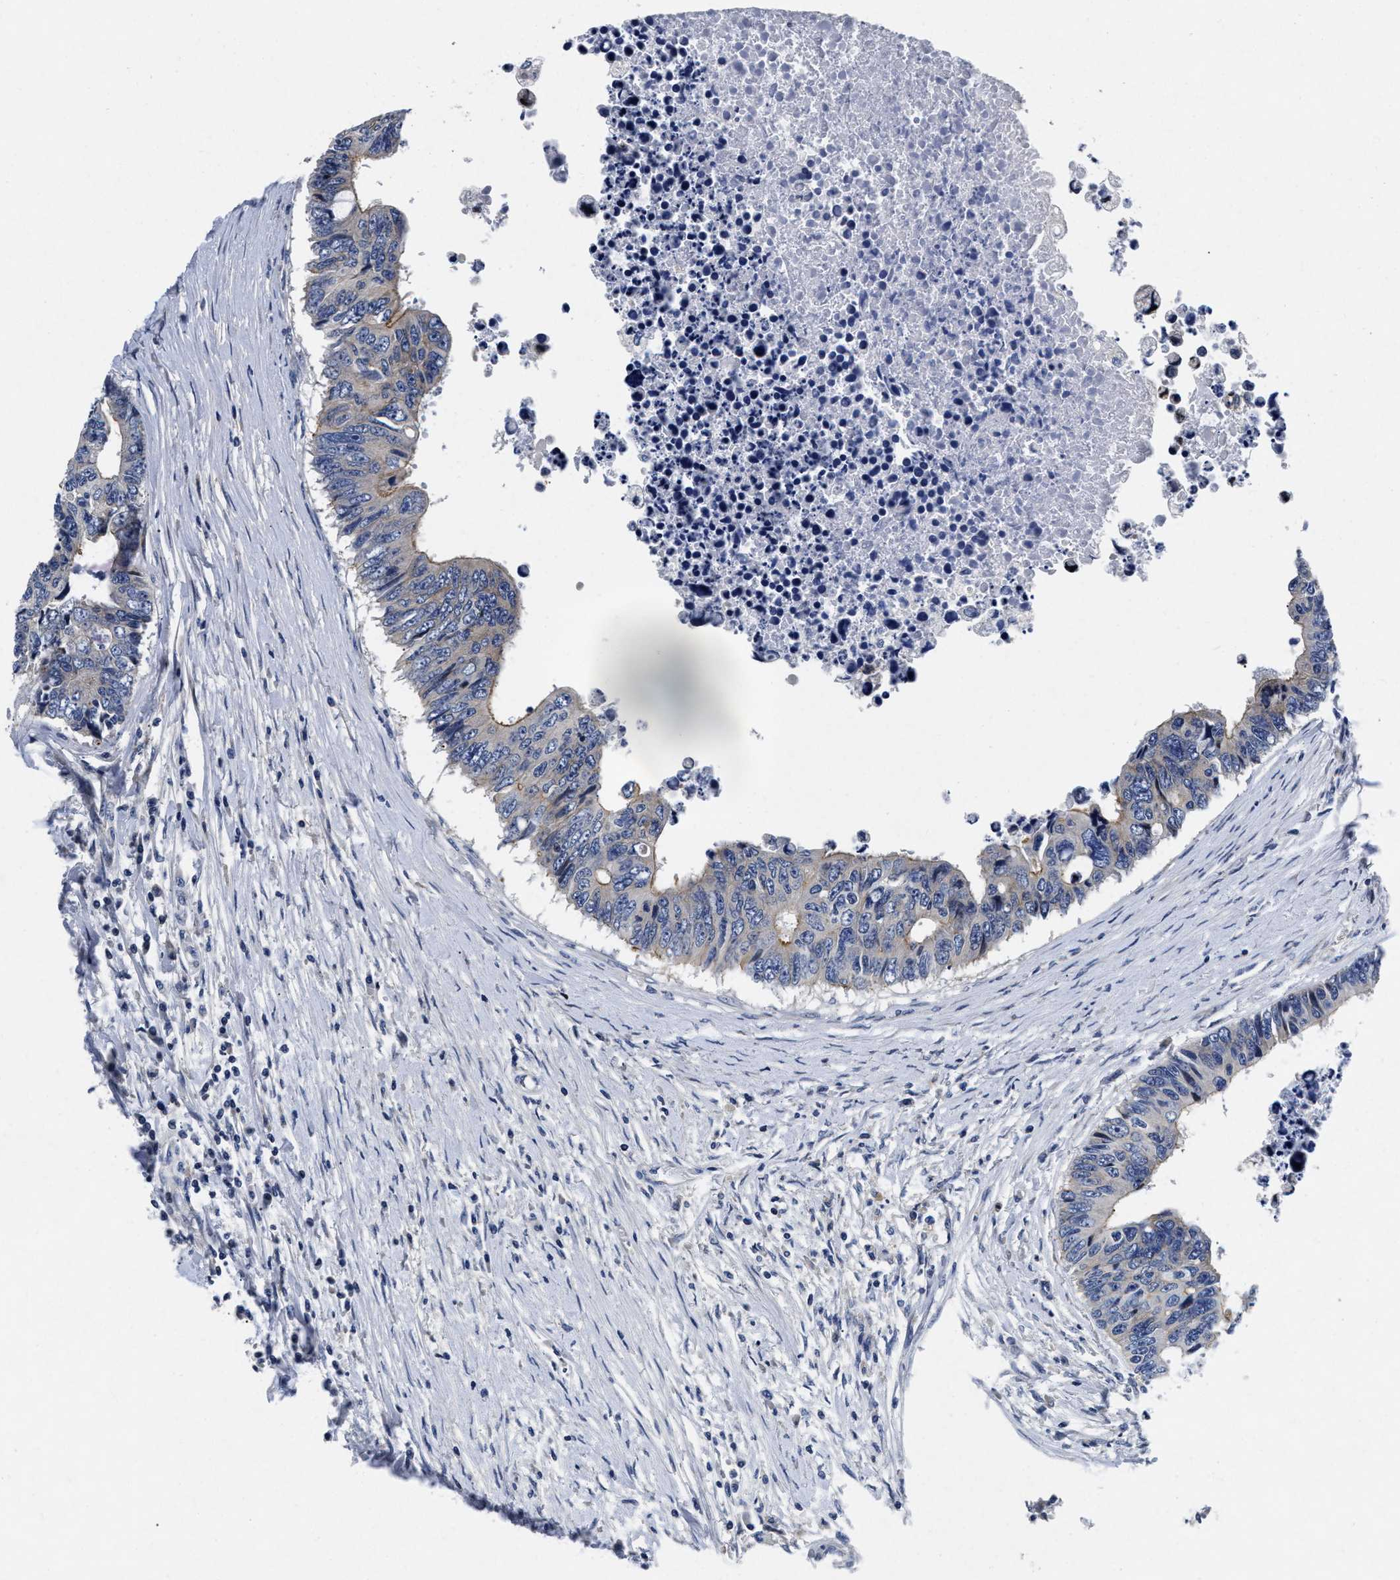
{"staining": {"intensity": "moderate", "quantity": "<25%", "location": "cytoplasmic/membranous"}, "tissue": "colorectal cancer", "cell_type": "Tumor cells", "image_type": "cancer", "snomed": [{"axis": "morphology", "description": "Adenocarcinoma, NOS"}, {"axis": "topography", "description": "Rectum"}], "caption": "Moderate cytoplasmic/membranous protein expression is appreciated in approximately <25% of tumor cells in colorectal cancer.", "gene": "LAD1", "patient": {"sex": "male", "age": 84}}